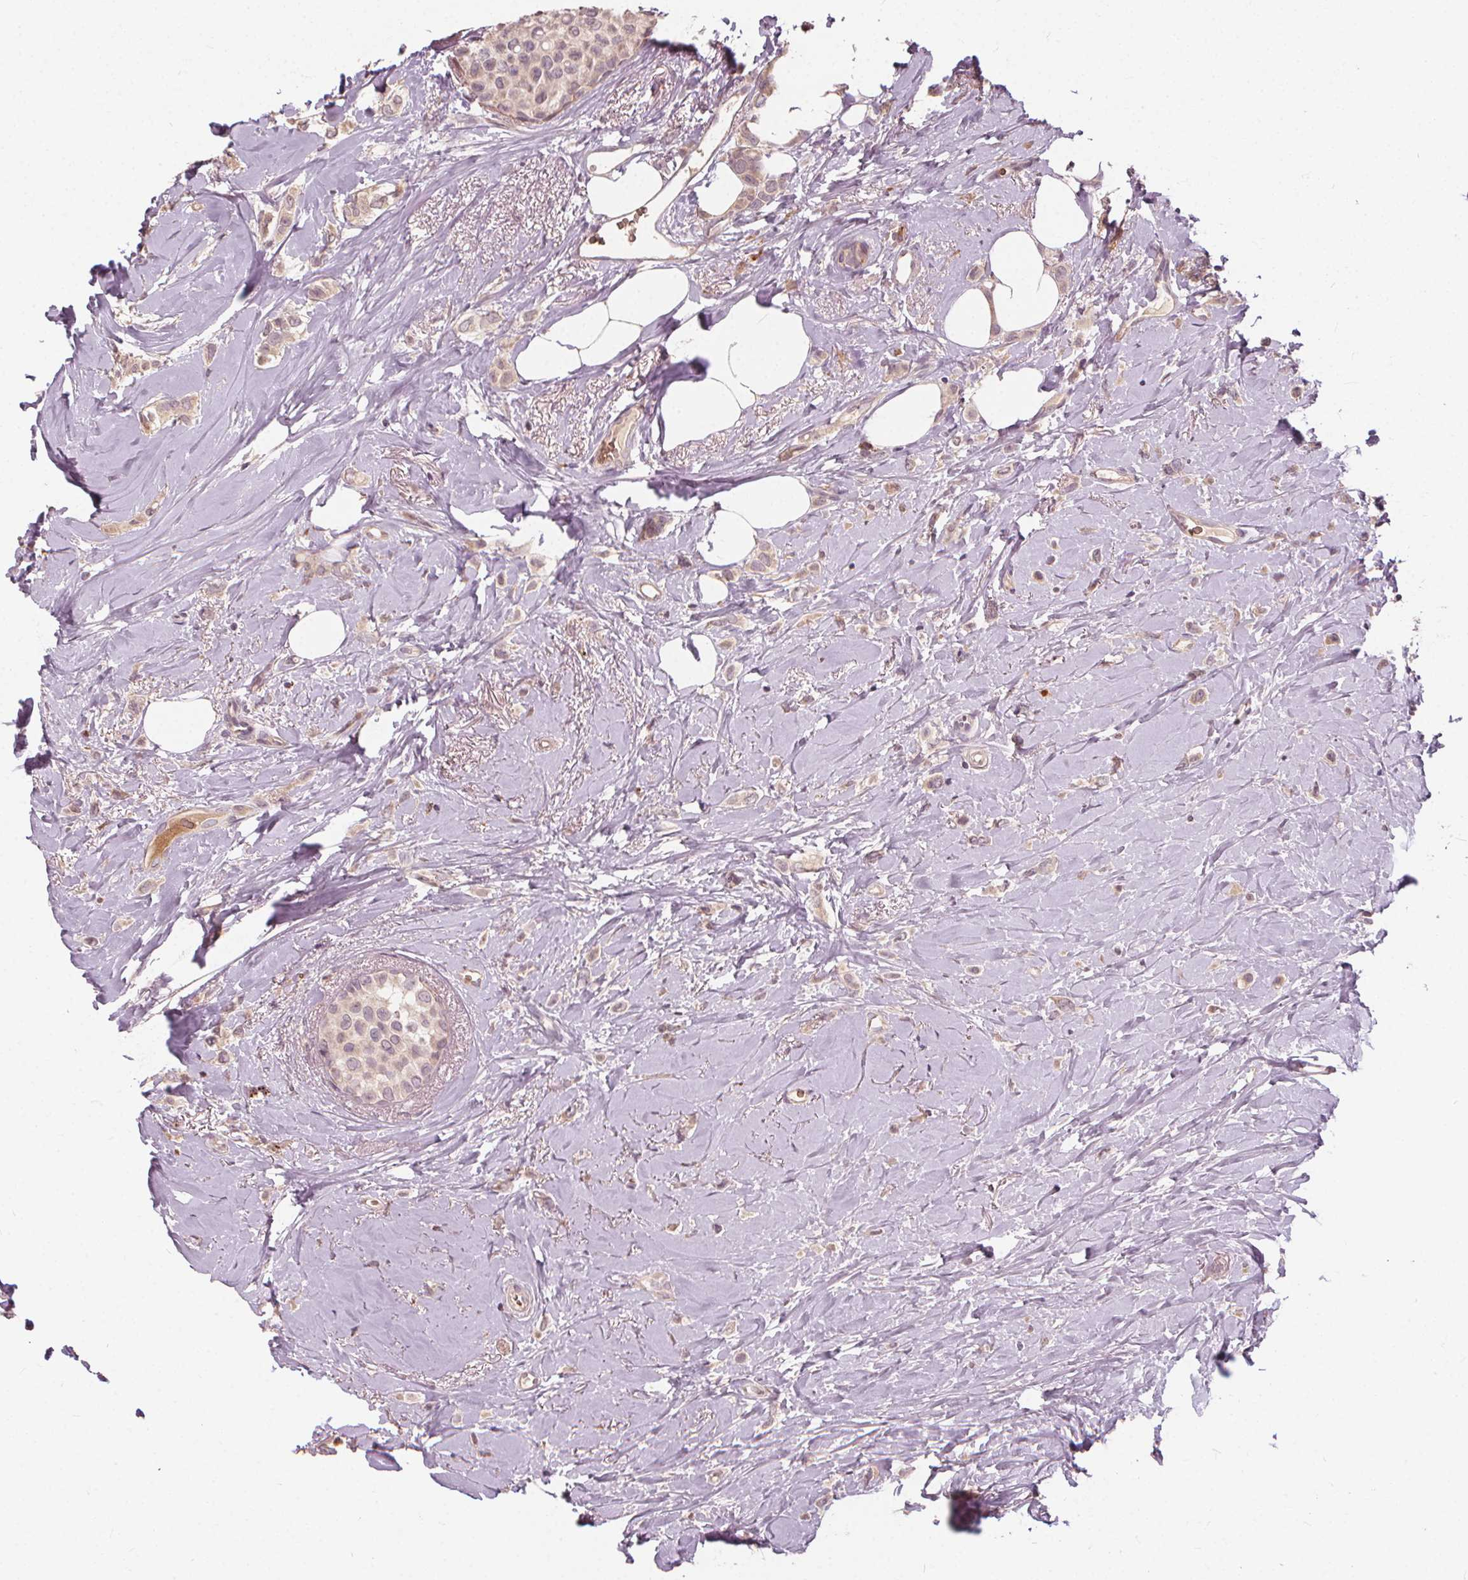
{"staining": {"intensity": "weak", "quantity": "25%-75%", "location": "cytoplasmic/membranous,nuclear"}, "tissue": "breast cancer", "cell_type": "Tumor cells", "image_type": "cancer", "snomed": [{"axis": "morphology", "description": "Lobular carcinoma"}, {"axis": "topography", "description": "Breast"}], "caption": "IHC of human lobular carcinoma (breast) shows low levels of weak cytoplasmic/membranous and nuclear expression in approximately 25%-75% of tumor cells.", "gene": "IPO13", "patient": {"sex": "female", "age": 66}}